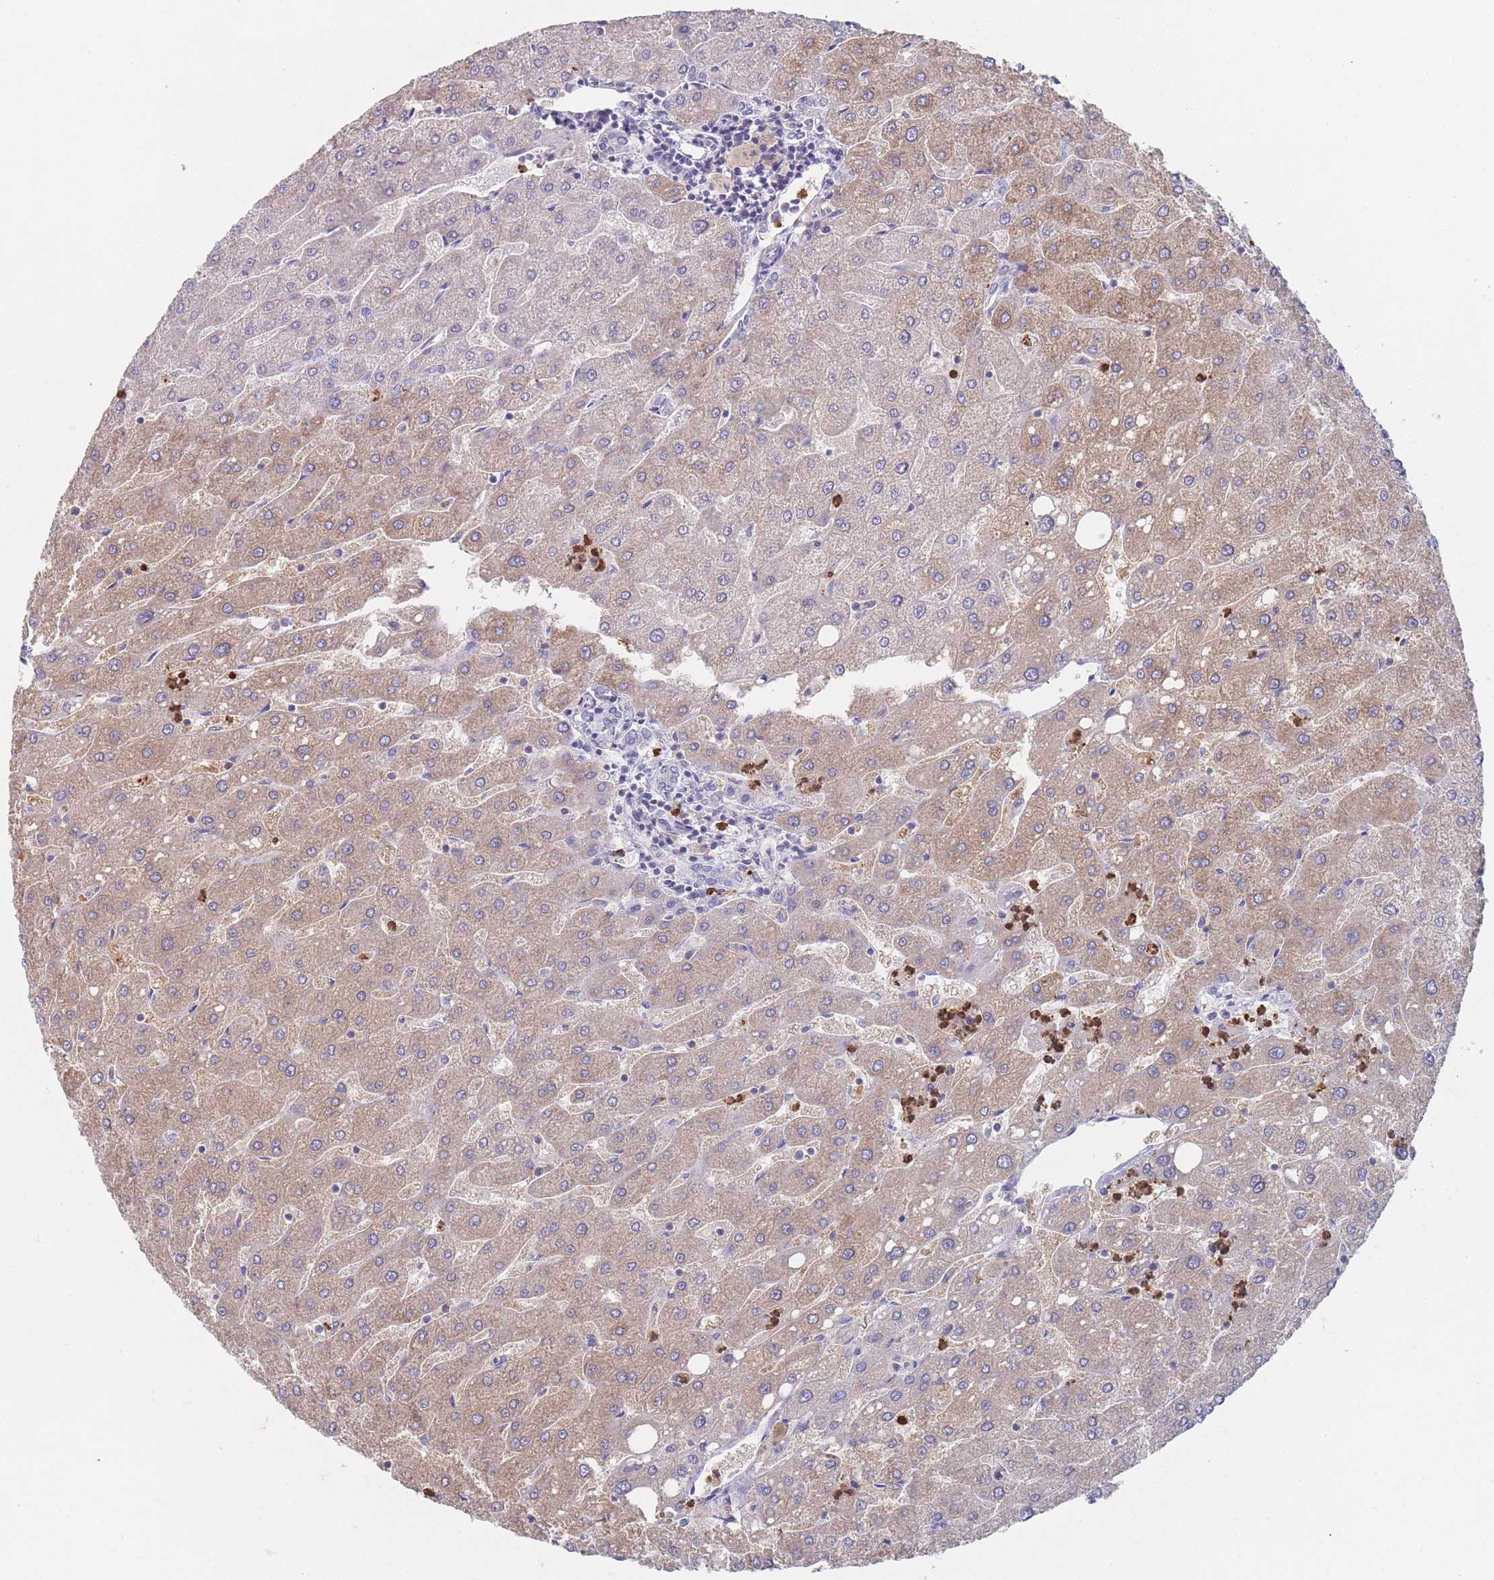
{"staining": {"intensity": "negative", "quantity": "none", "location": "none"}, "tissue": "liver", "cell_type": "Cholangiocytes", "image_type": "normal", "snomed": [{"axis": "morphology", "description": "Normal tissue, NOS"}, {"axis": "topography", "description": "Liver"}], "caption": "Liver was stained to show a protein in brown. There is no significant positivity in cholangiocytes. (DAB (3,3'-diaminobenzidine) immunohistochemistry, high magnification).", "gene": "ATP1A3", "patient": {"sex": "male", "age": 67}}